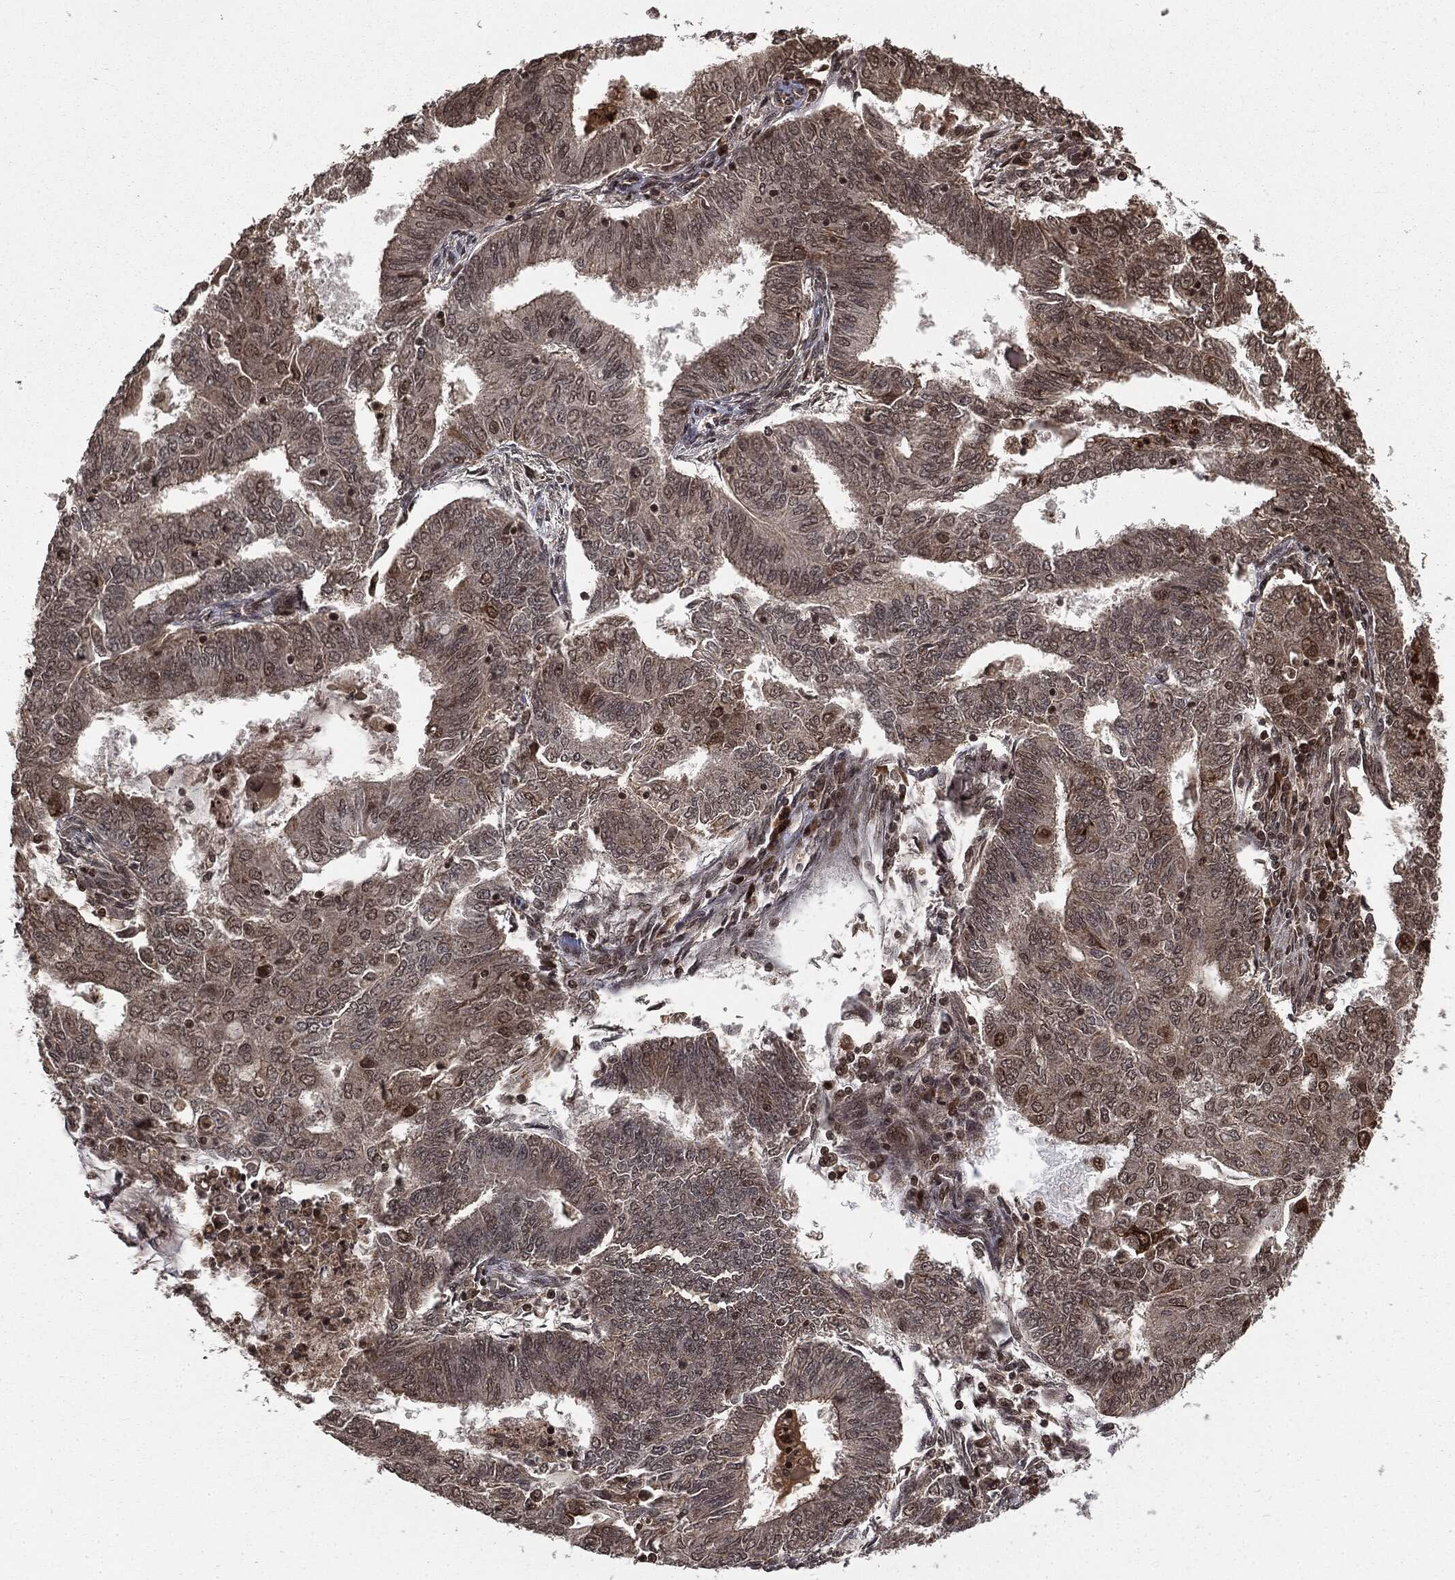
{"staining": {"intensity": "weak", "quantity": "<25%", "location": "cytoplasmic/membranous"}, "tissue": "endometrial cancer", "cell_type": "Tumor cells", "image_type": "cancer", "snomed": [{"axis": "morphology", "description": "Adenocarcinoma, NOS"}, {"axis": "topography", "description": "Endometrium"}], "caption": "The micrograph shows no significant positivity in tumor cells of adenocarcinoma (endometrial).", "gene": "CTDP1", "patient": {"sex": "female", "age": 62}}